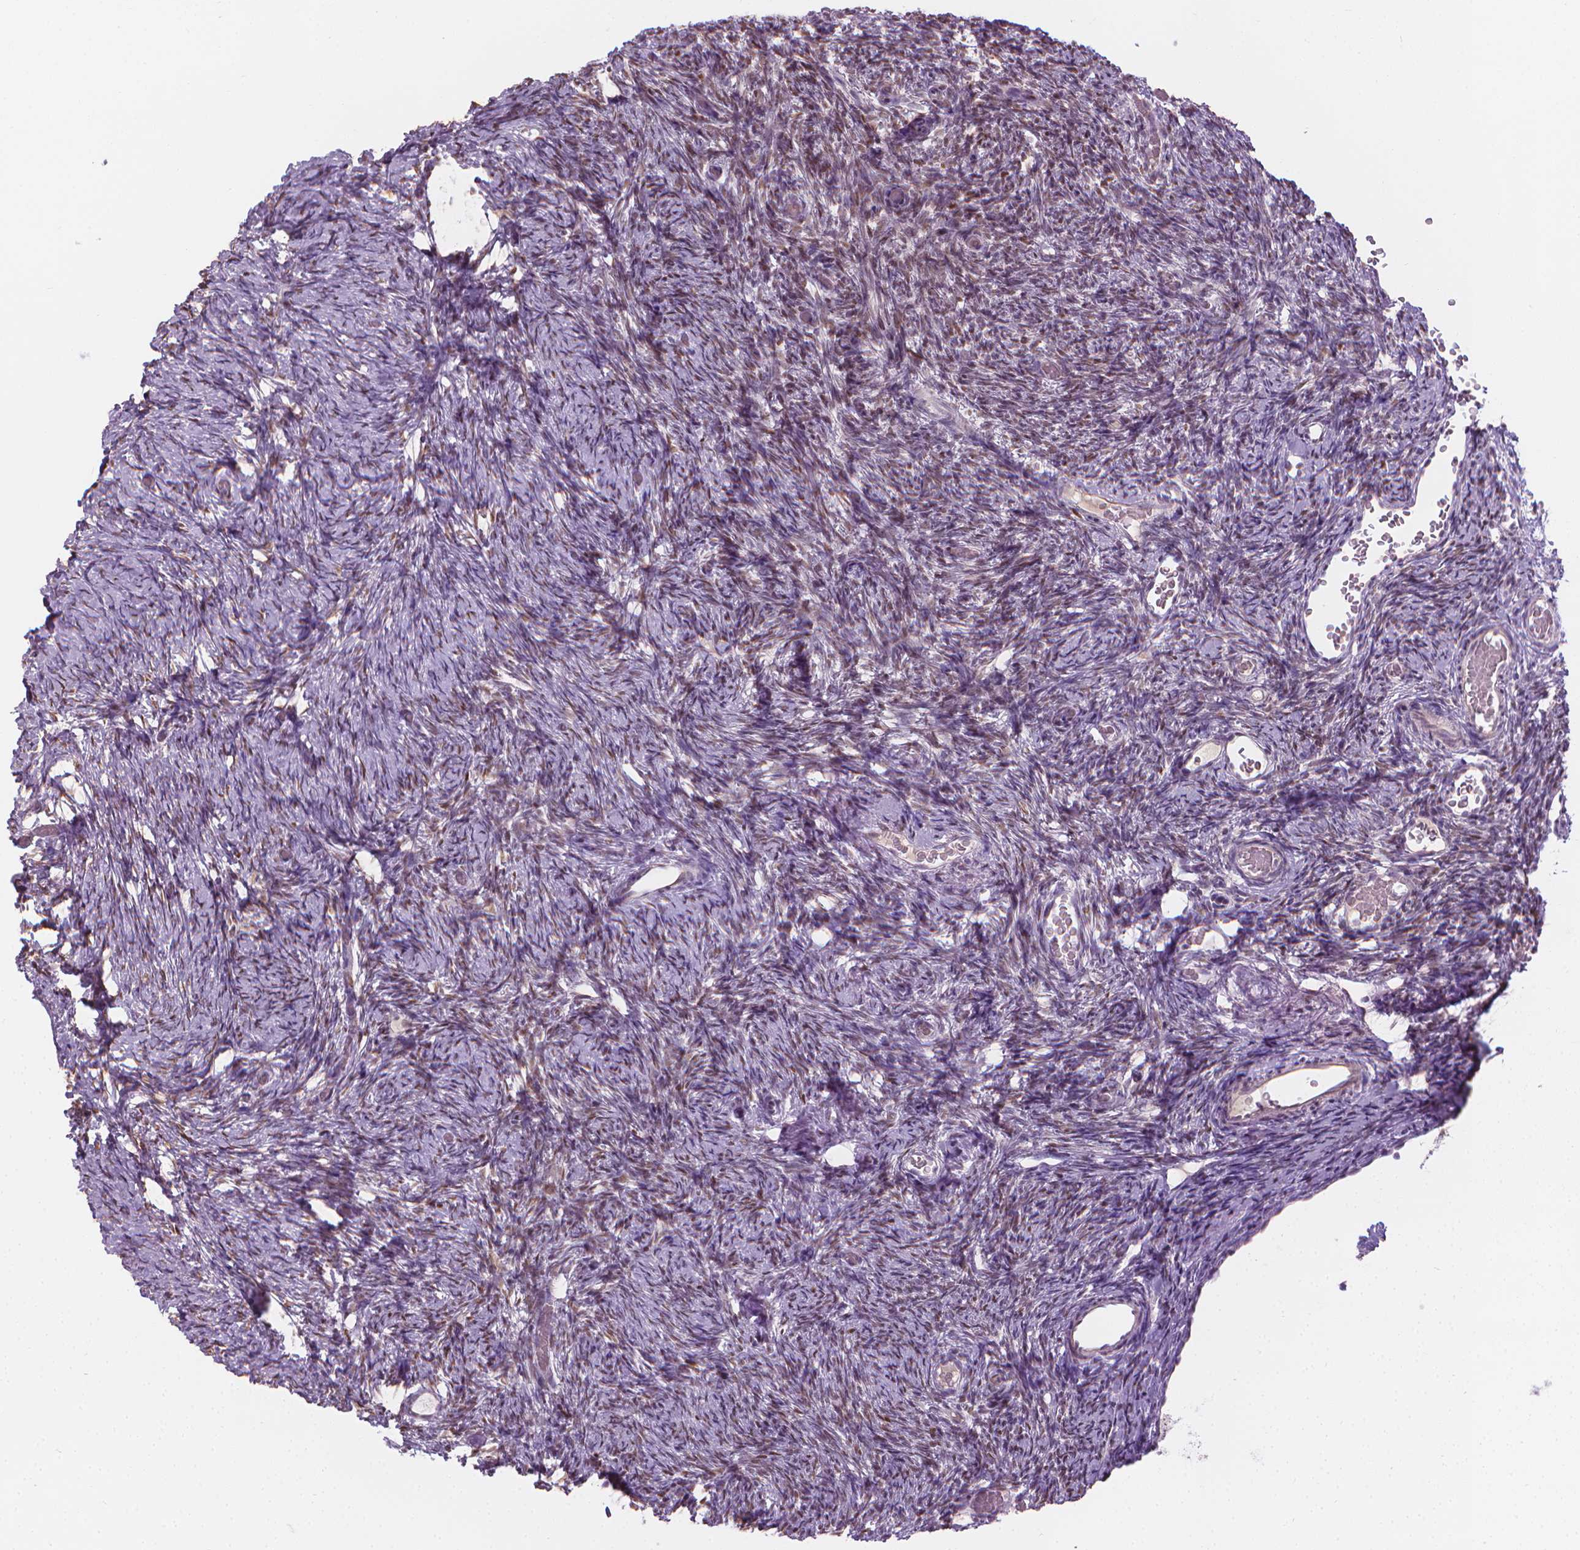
{"staining": {"intensity": "weak", "quantity": "<25%", "location": "nuclear"}, "tissue": "ovary", "cell_type": "Follicle cells", "image_type": "normal", "snomed": [{"axis": "morphology", "description": "Normal tissue, NOS"}, {"axis": "topography", "description": "Ovary"}], "caption": "Follicle cells show no significant protein positivity in benign ovary. The staining was performed using DAB (3,3'-diaminobenzidine) to visualize the protein expression in brown, while the nuclei were stained in blue with hematoxylin (Magnification: 20x).", "gene": "CDKN1C", "patient": {"sex": "female", "age": 39}}